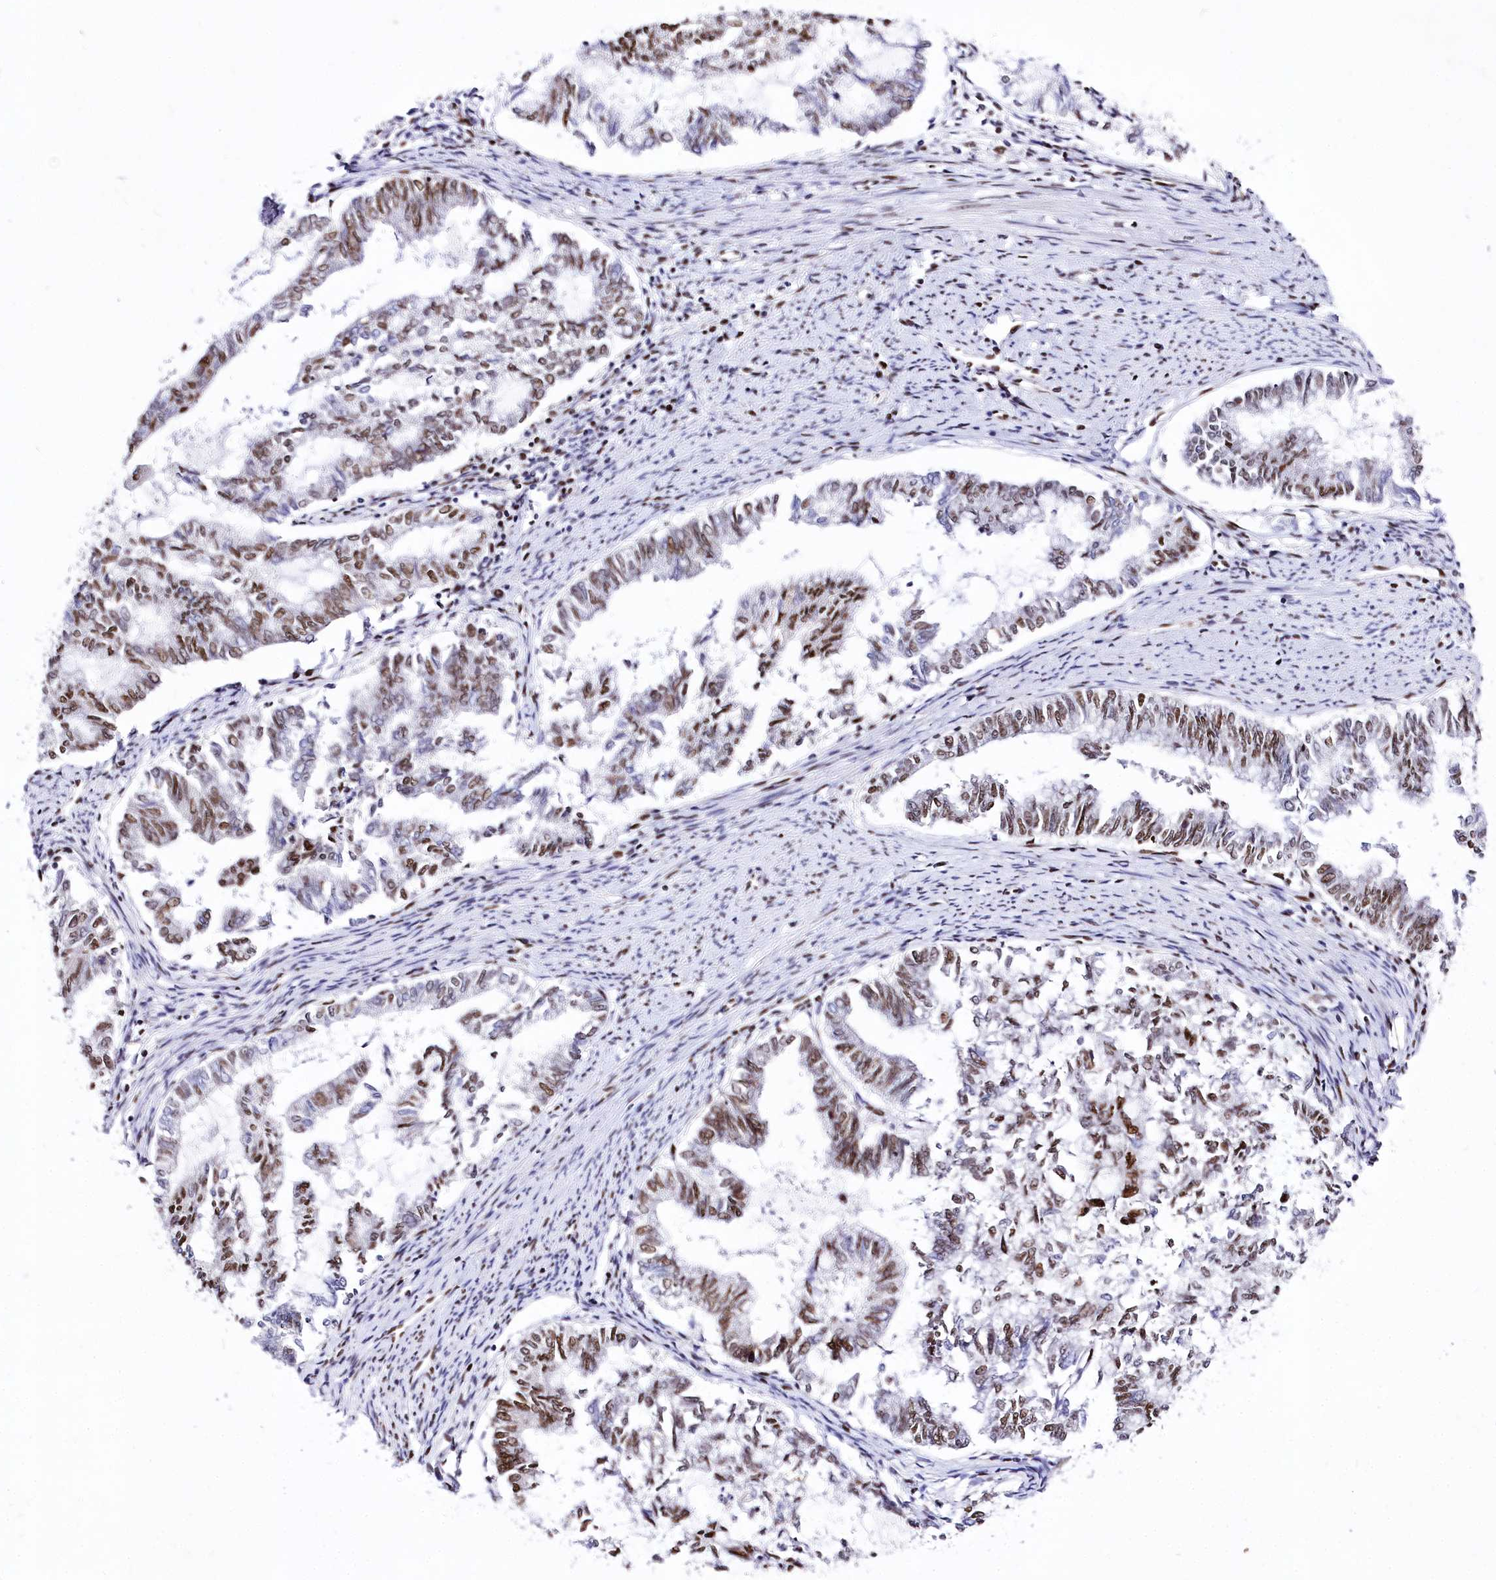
{"staining": {"intensity": "moderate", "quantity": ">75%", "location": "nuclear"}, "tissue": "endometrial cancer", "cell_type": "Tumor cells", "image_type": "cancer", "snomed": [{"axis": "morphology", "description": "Adenocarcinoma, NOS"}, {"axis": "topography", "description": "Endometrium"}], "caption": "Brown immunohistochemical staining in human endometrial cancer (adenocarcinoma) exhibits moderate nuclear positivity in approximately >75% of tumor cells.", "gene": "POU4F3", "patient": {"sex": "female", "age": 79}}